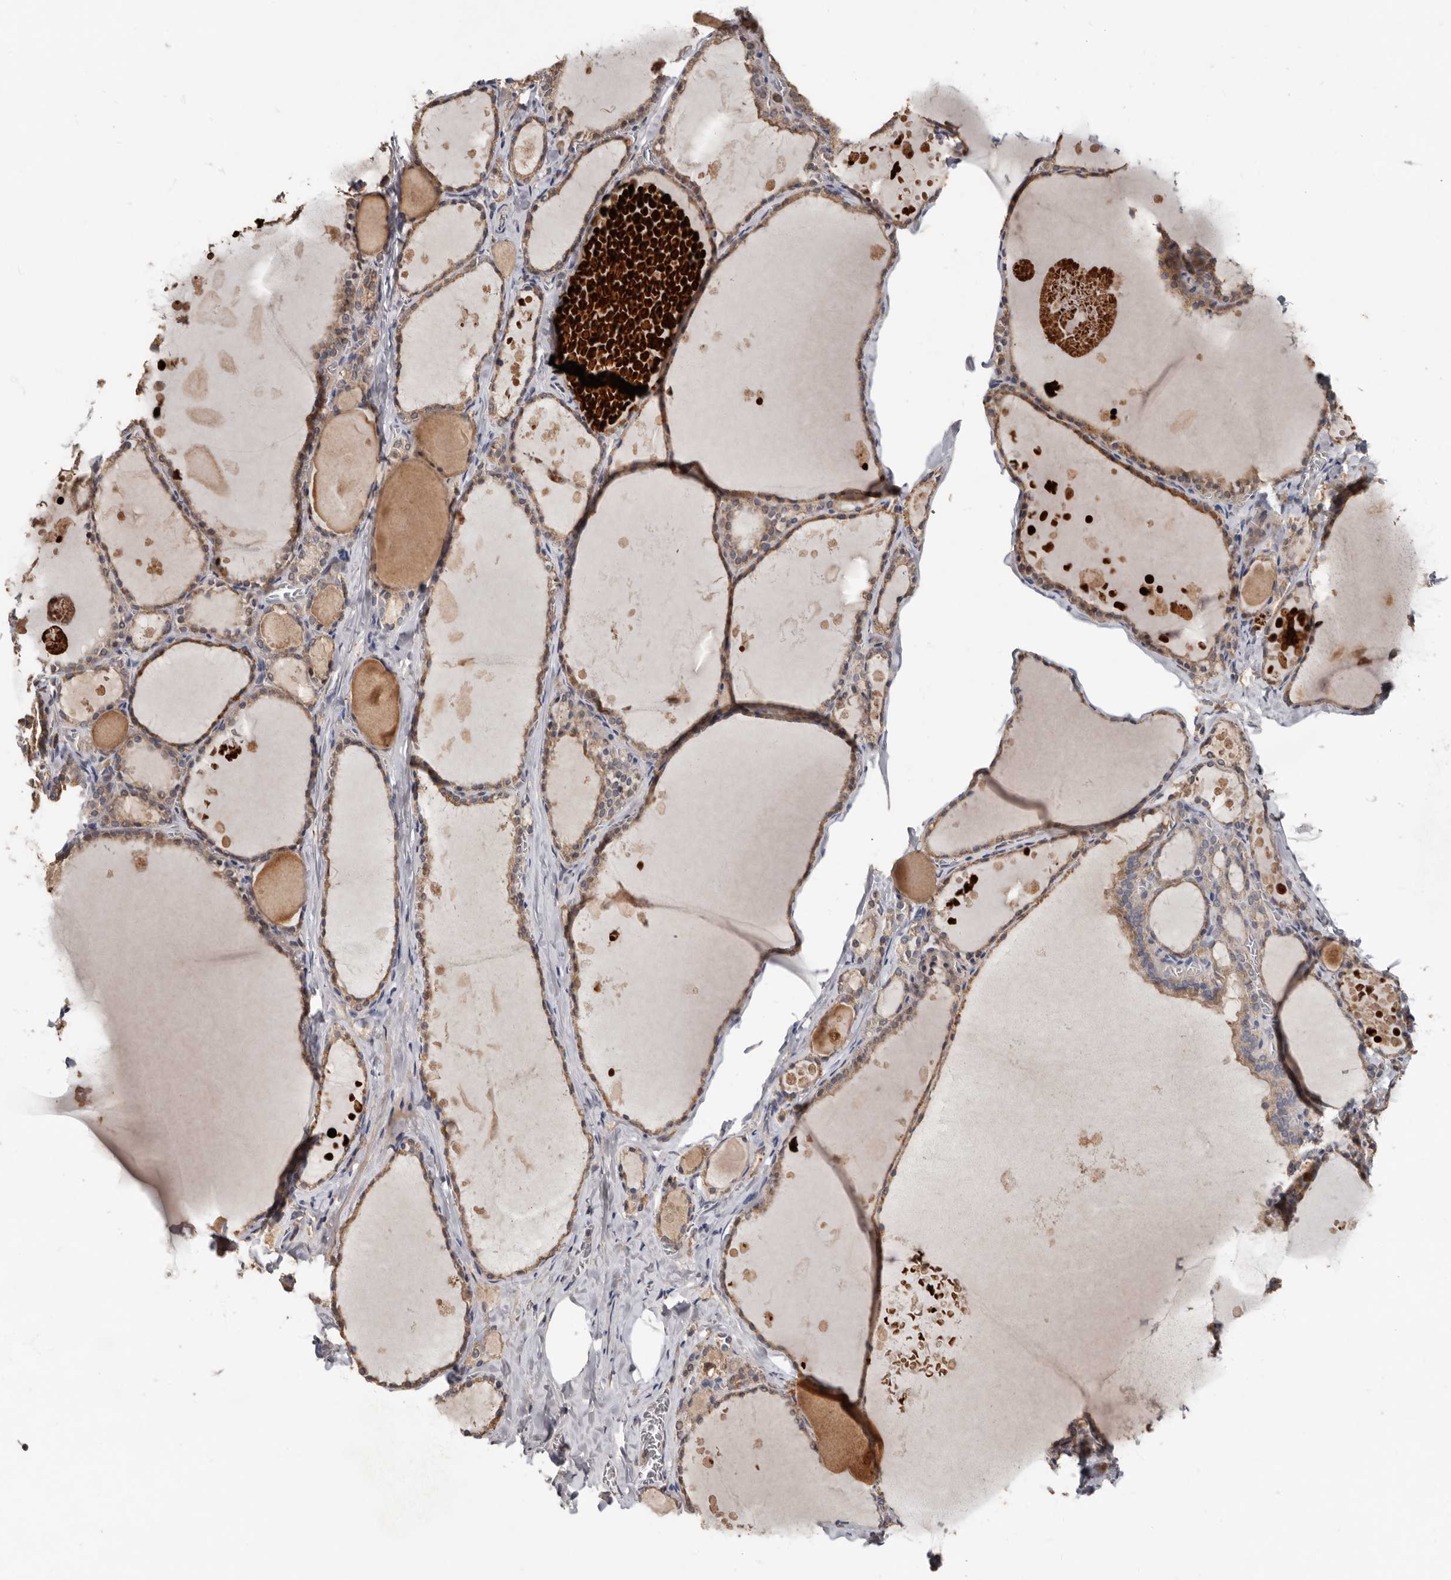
{"staining": {"intensity": "moderate", "quantity": ">75%", "location": "cytoplasmic/membranous"}, "tissue": "thyroid gland", "cell_type": "Glandular cells", "image_type": "normal", "snomed": [{"axis": "morphology", "description": "Normal tissue, NOS"}, {"axis": "topography", "description": "Thyroid gland"}], "caption": "Protein expression analysis of normal thyroid gland displays moderate cytoplasmic/membranous expression in about >75% of glandular cells.", "gene": "KIF26B", "patient": {"sex": "male", "age": 56}}